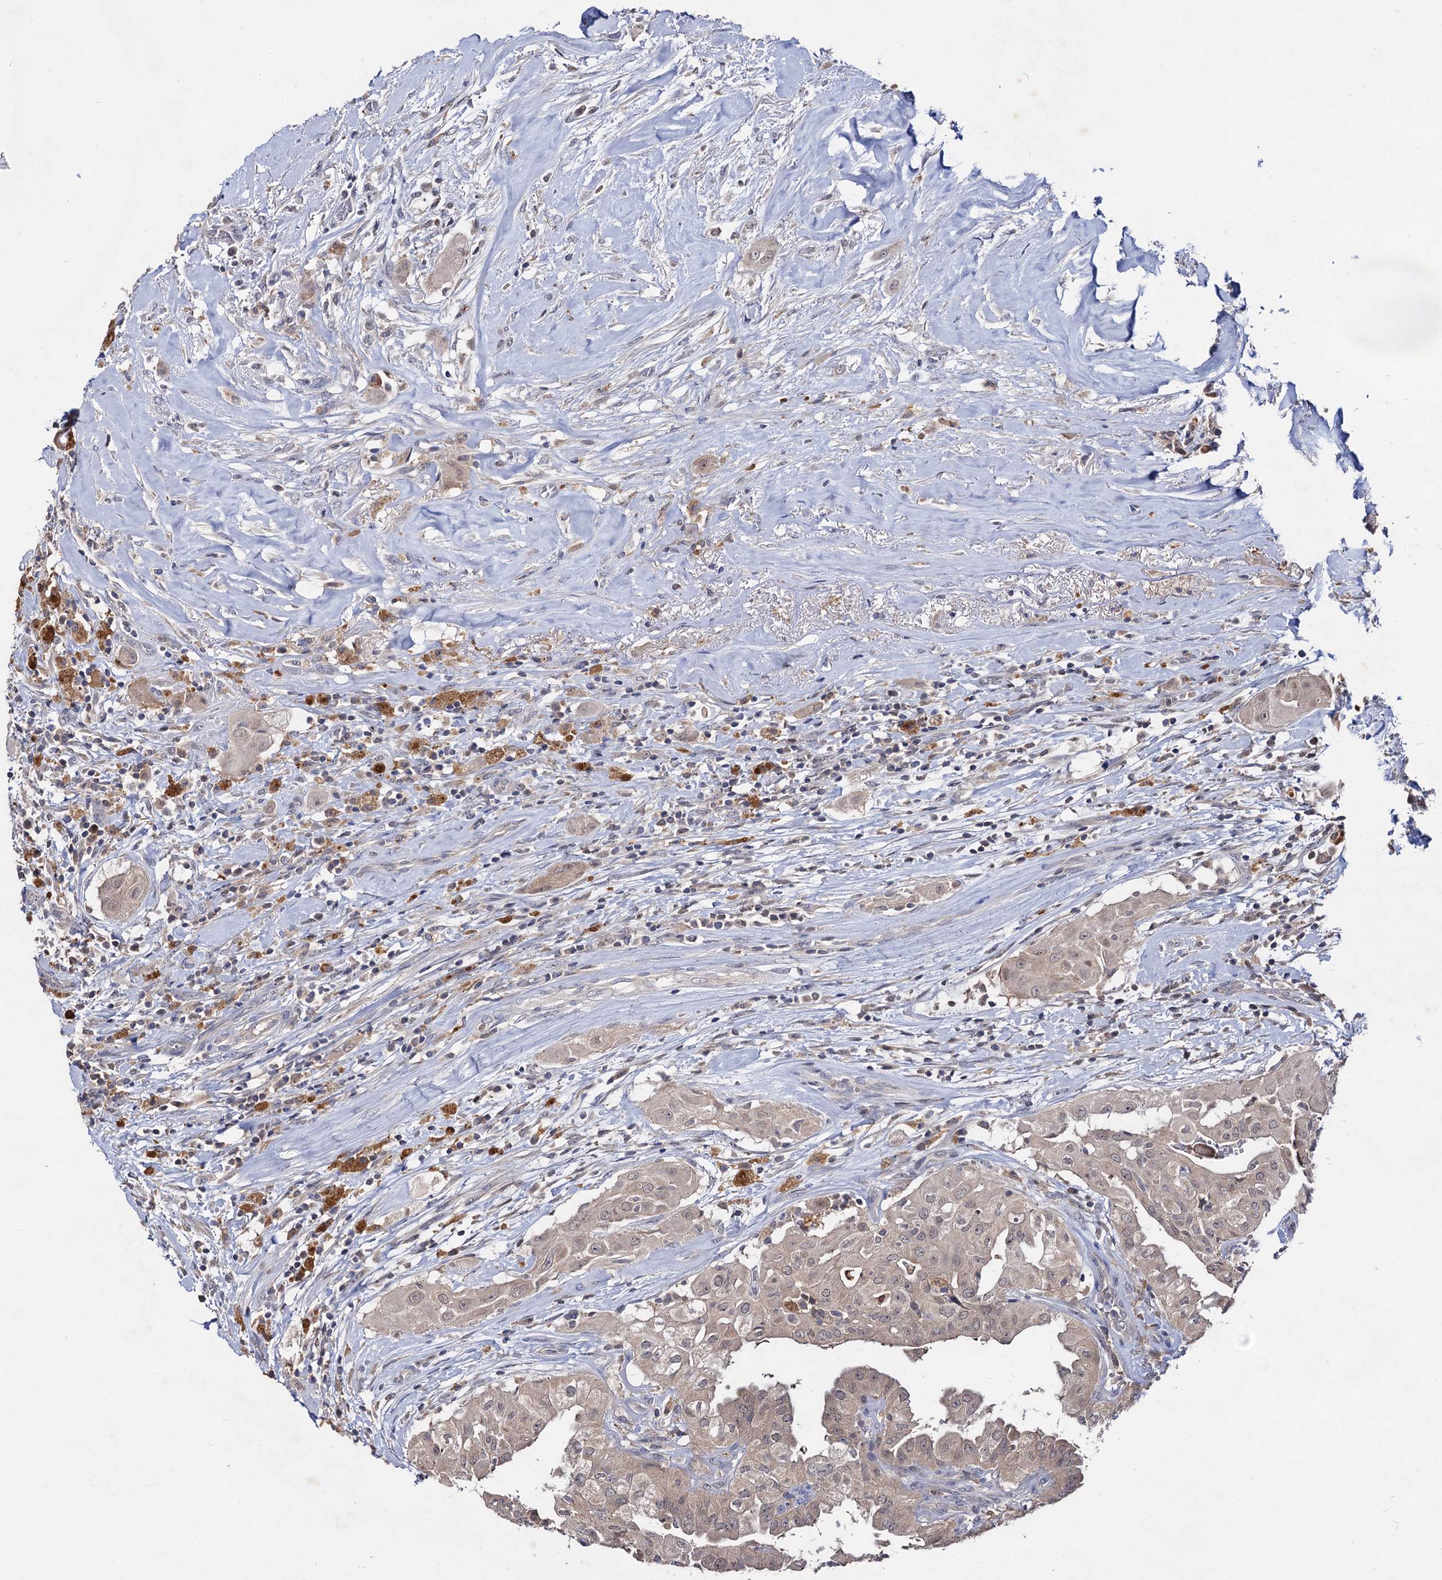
{"staining": {"intensity": "negative", "quantity": "none", "location": "none"}, "tissue": "thyroid cancer", "cell_type": "Tumor cells", "image_type": "cancer", "snomed": [{"axis": "morphology", "description": "Papillary adenocarcinoma, NOS"}, {"axis": "topography", "description": "Thyroid gland"}], "caption": "Immunohistochemical staining of thyroid cancer (papillary adenocarcinoma) exhibits no significant expression in tumor cells.", "gene": "ACTR6", "patient": {"sex": "female", "age": 59}}